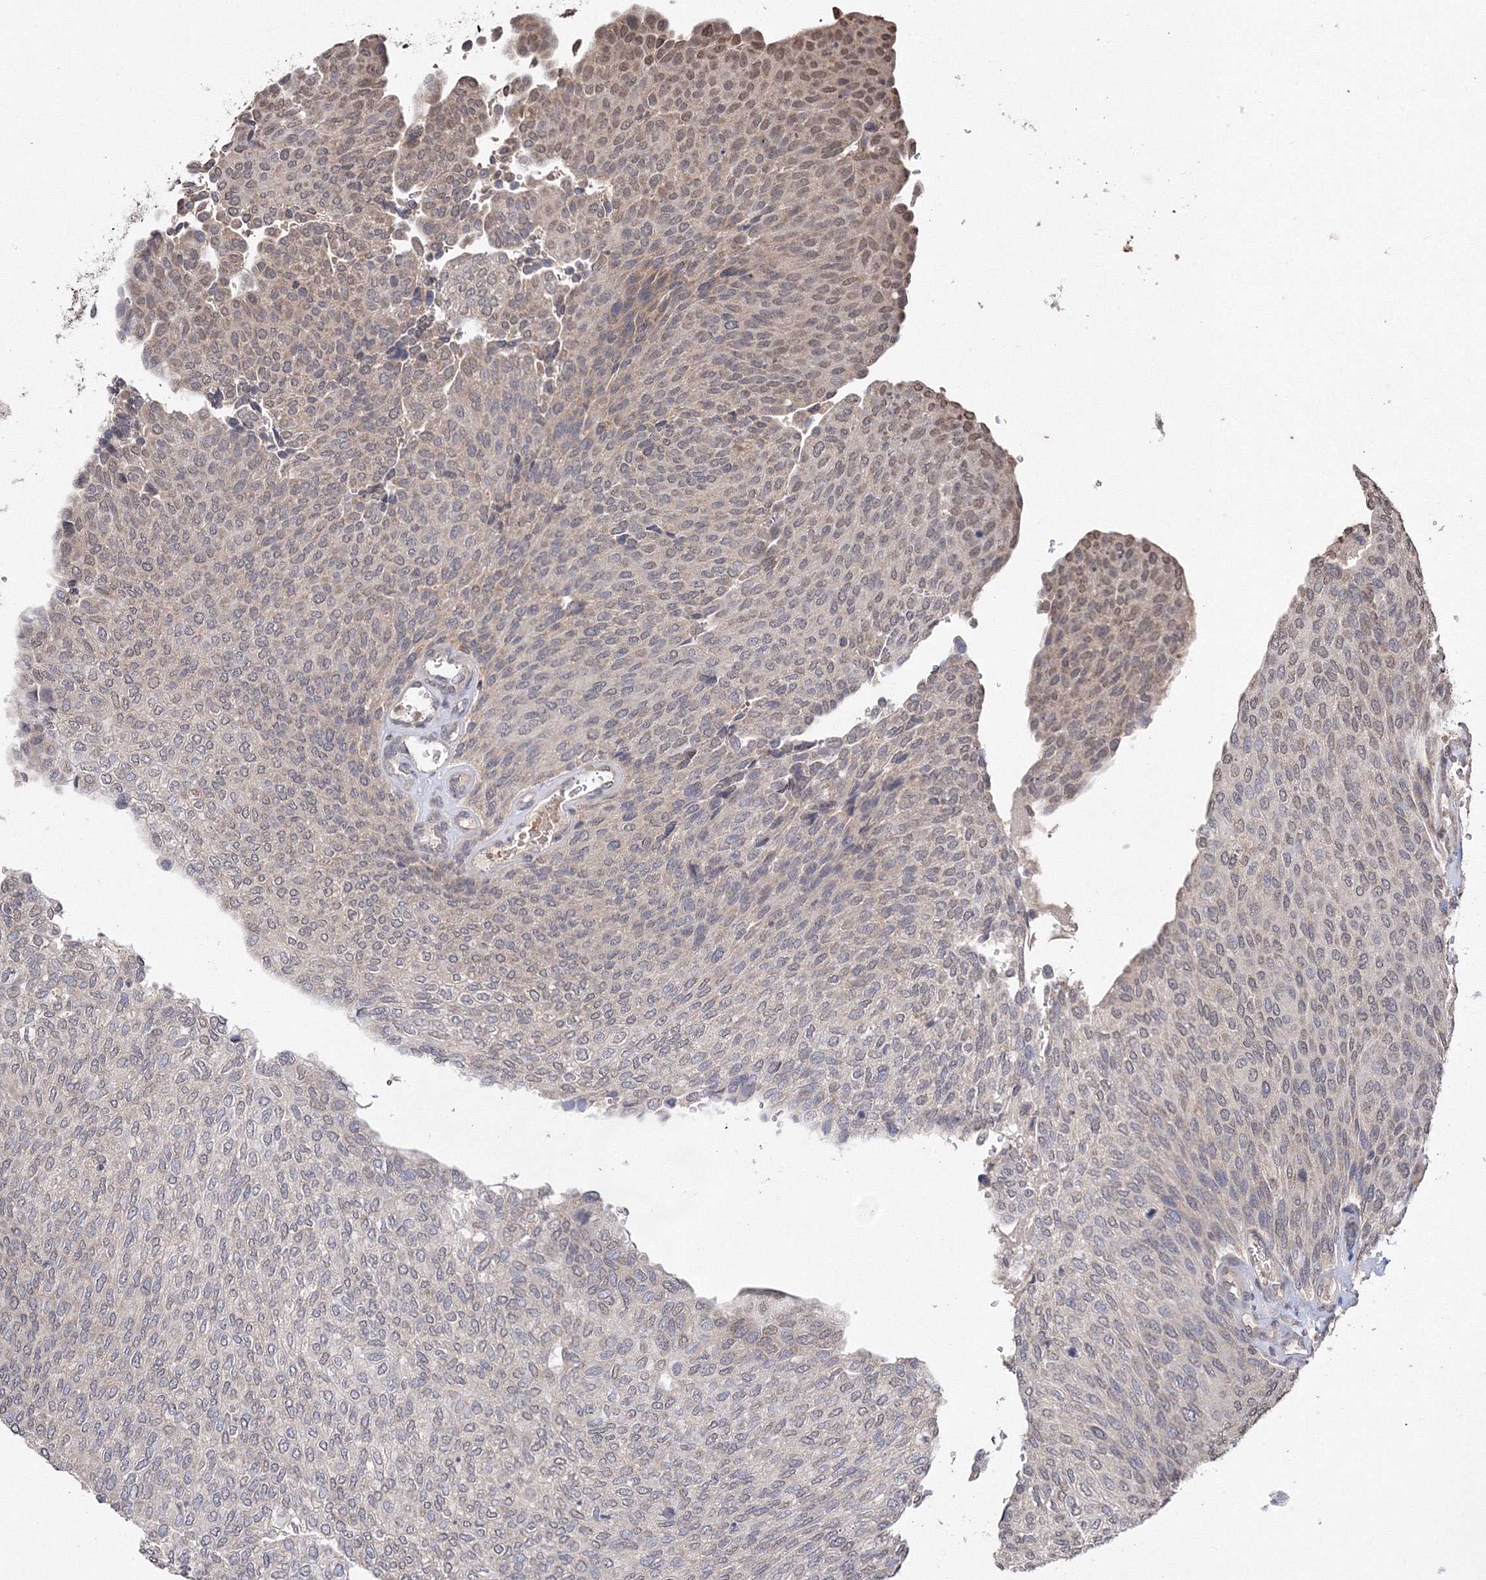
{"staining": {"intensity": "weak", "quantity": ">75%", "location": "cytoplasmic/membranous,nuclear"}, "tissue": "urothelial cancer", "cell_type": "Tumor cells", "image_type": "cancer", "snomed": [{"axis": "morphology", "description": "Urothelial carcinoma, Low grade"}, {"axis": "topography", "description": "Urinary bladder"}], "caption": "The immunohistochemical stain highlights weak cytoplasmic/membranous and nuclear expression in tumor cells of urothelial cancer tissue. Nuclei are stained in blue.", "gene": "GPN1", "patient": {"sex": "female", "age": 79}}